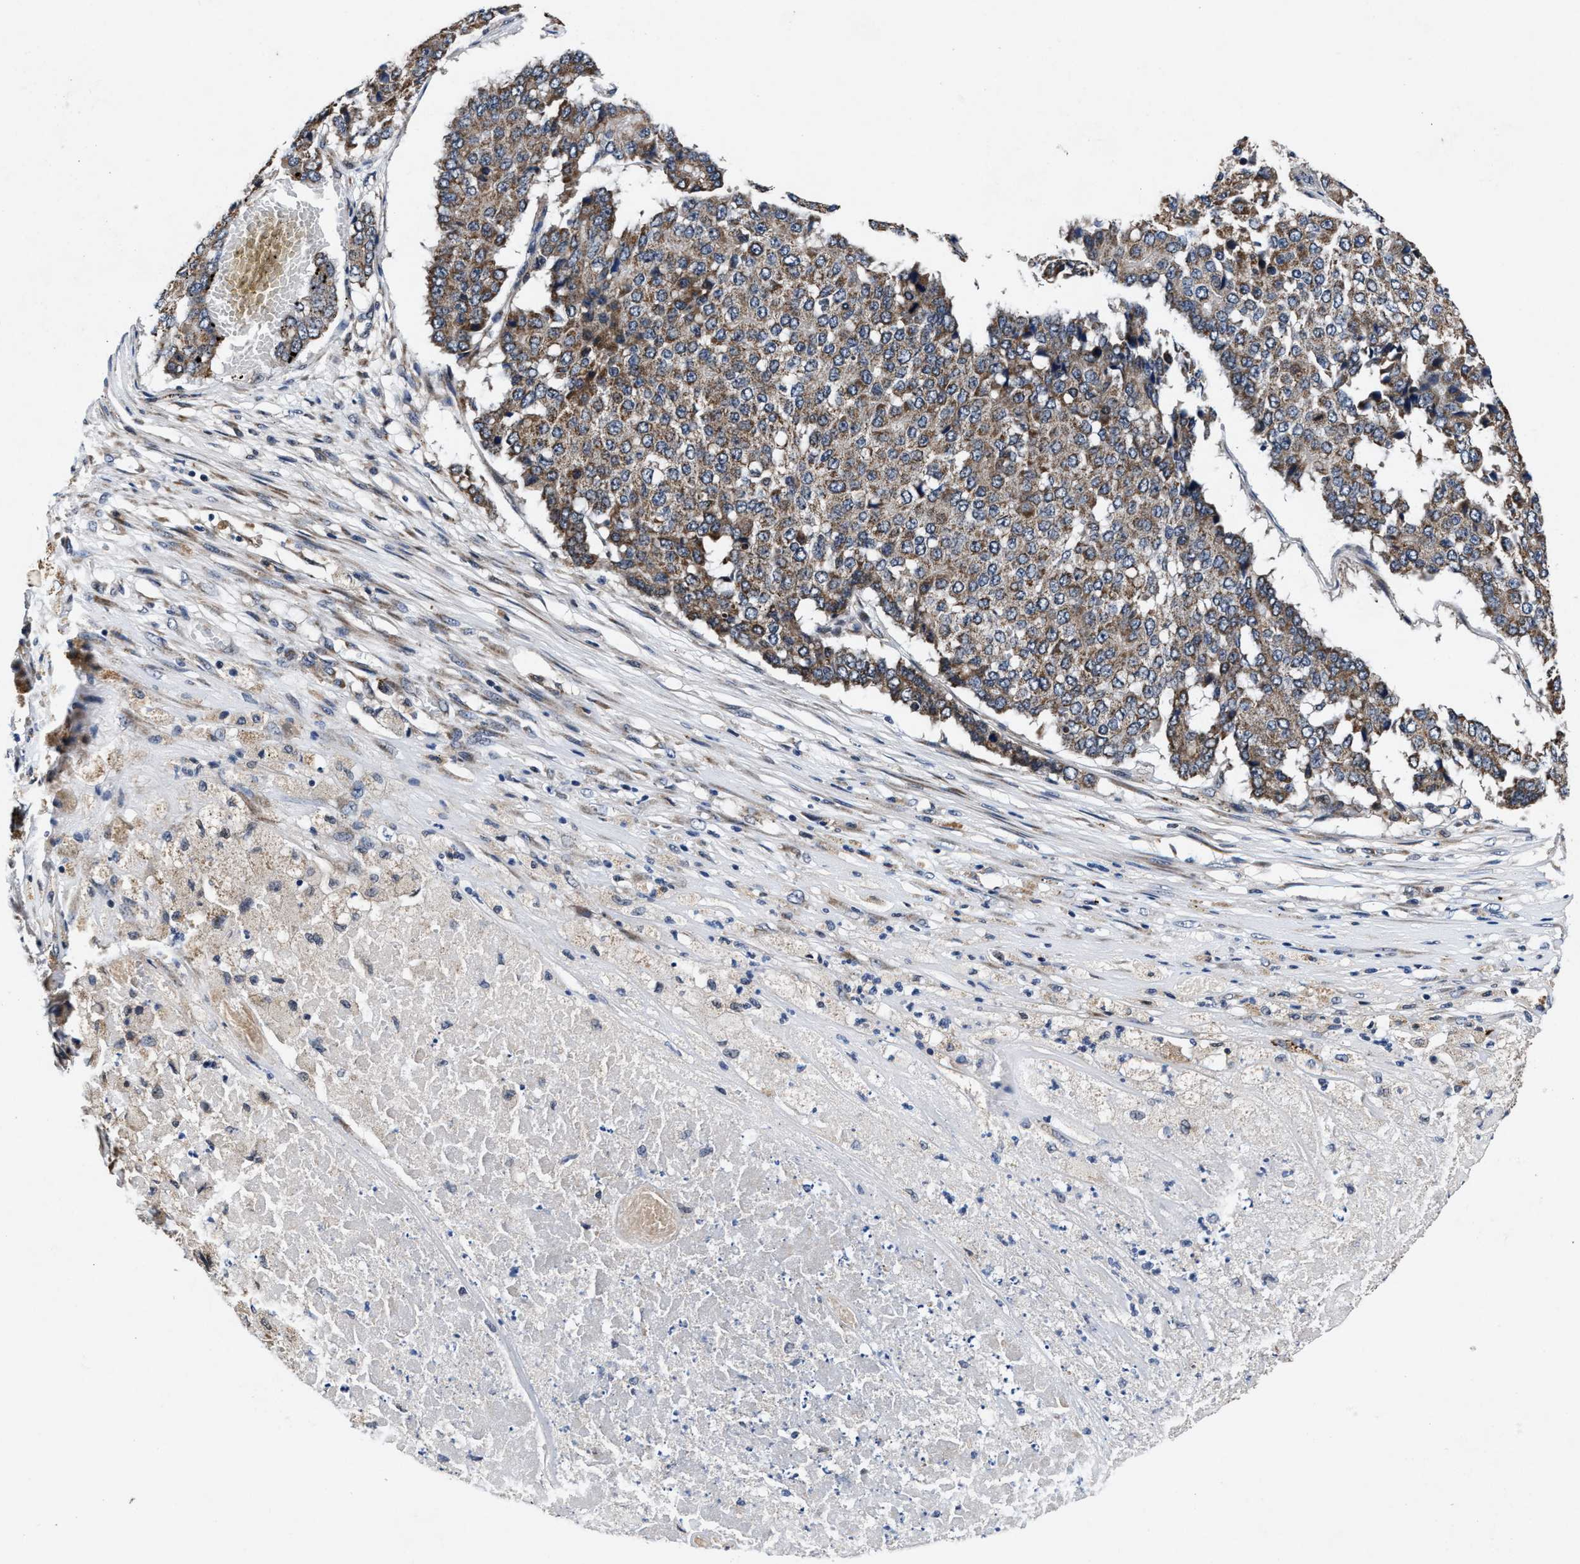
{"staining": {"intensity": "moderate", "quantity": ">75%", "location": "cytoplasmic/membranous"}, "tissue": "pancreatic cancer", "cell_type": "Tumor cells", "image_type": "cancer", "snomed": [{"axis": "morphology", "description": "Adenocarcinoma, NOS"}, {"axis": "topography", "description": "Pancreas"}], "caption": "Pancreatic adenocarcinoma stained for a protein (brown) displays moderate cytoplasmic/membranous positive positivity in approximately >75% of tumor cells.", "gene": "TMEM53", "patient": {"sex": "male", "age": 50}}